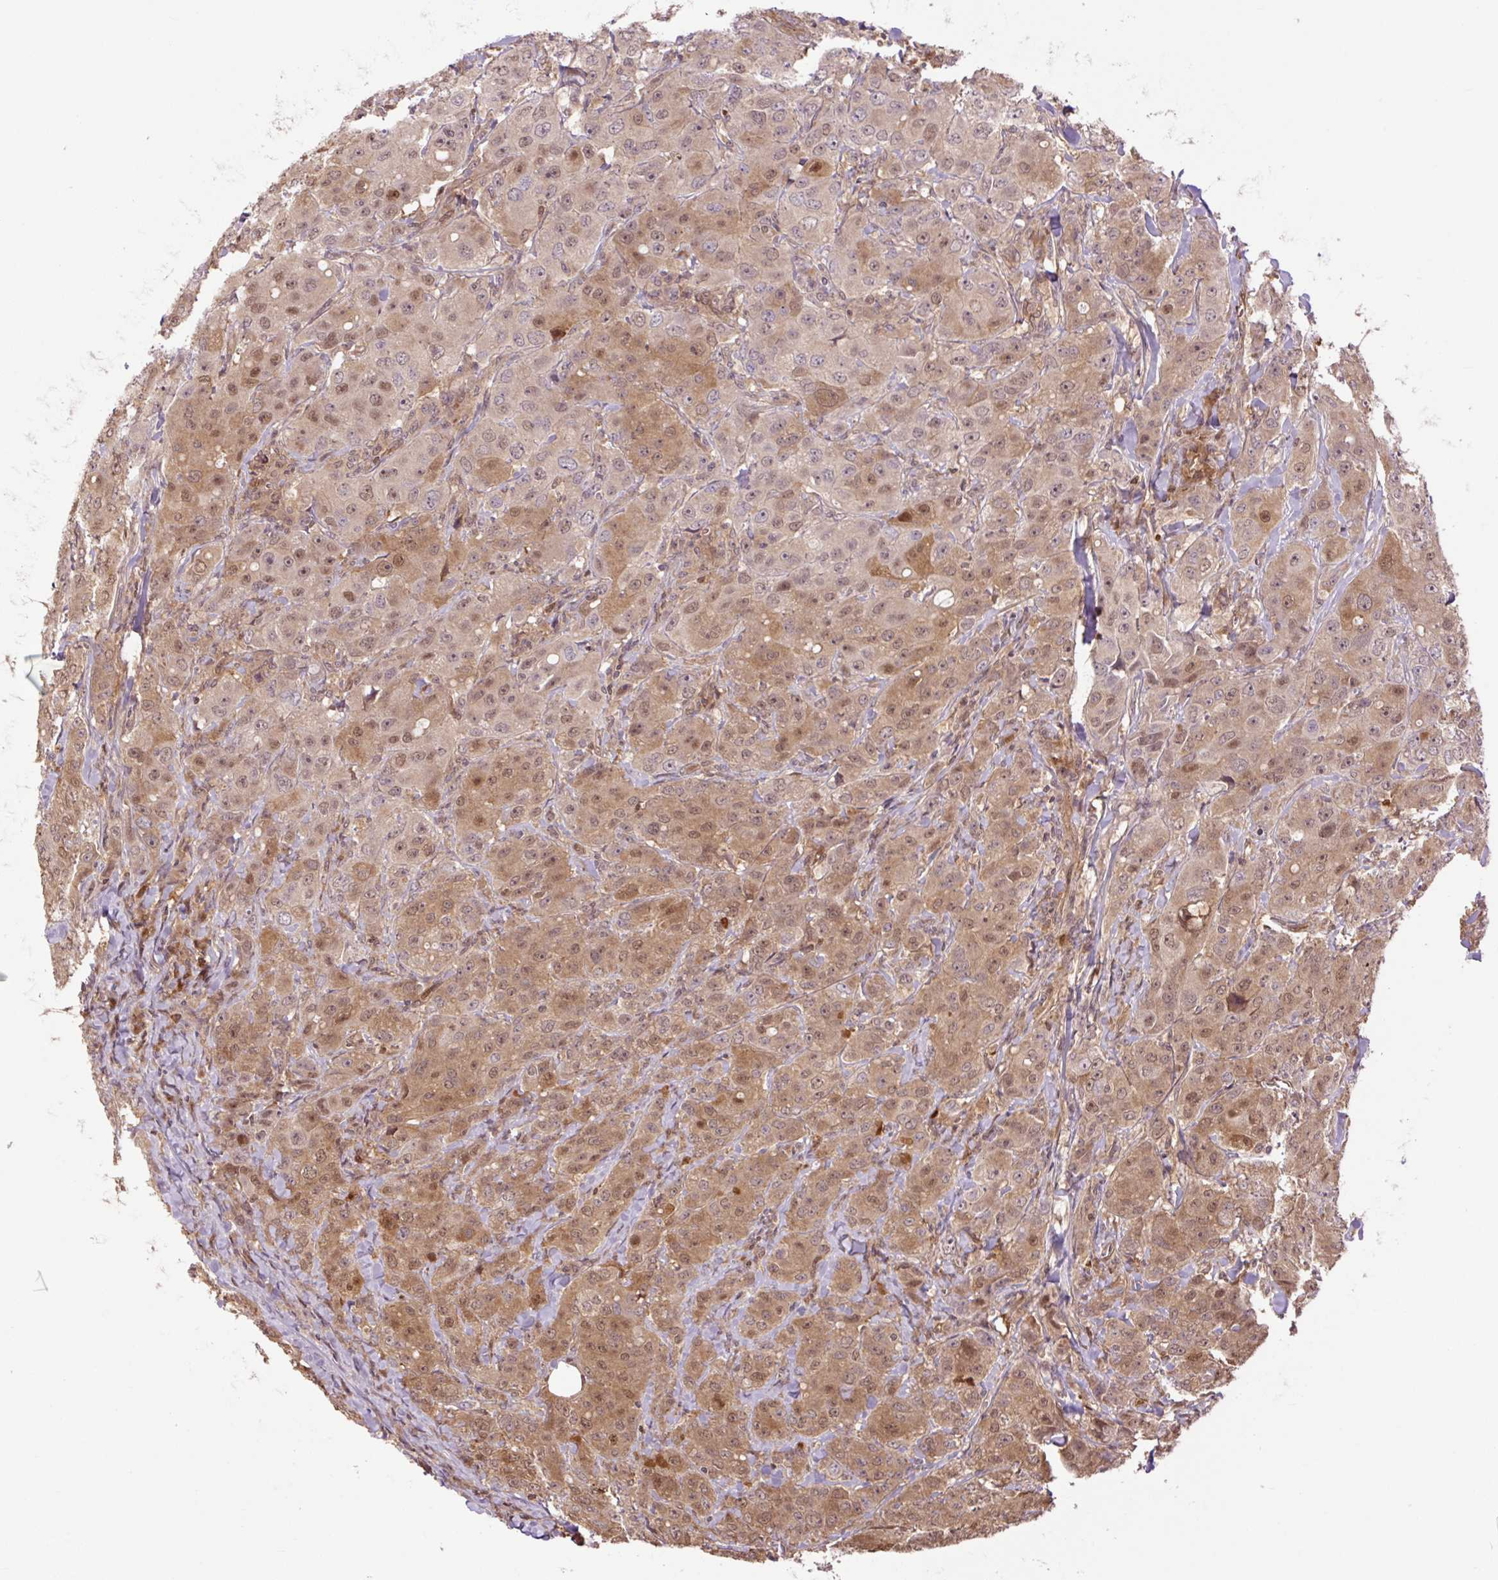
{"staining": {"intensity": "moderate", "quantity": ">75%", "location": "cytoplasmic/membranous,nuclear"}, "tissue": "breast cancer", "cell_type": "Tumor cells", "image_type": "cancer", "snomed": [{"axis": "morphology", "description": "Duct carcinoma"}, {"axis": "topography", "description": "Breast"}], "caption": "High-magnification brightfield microscopy of intraductal carcinoma (breast) stained with DAB (brown) and counterstained with hematoxylin (blue). tumor cells exhibit moderate cytoplasmic/membranous and nuclear staining is seen in about>75% of cells.", "gene": "TPT1", "patient": {"sex": "female", "age": 43}}